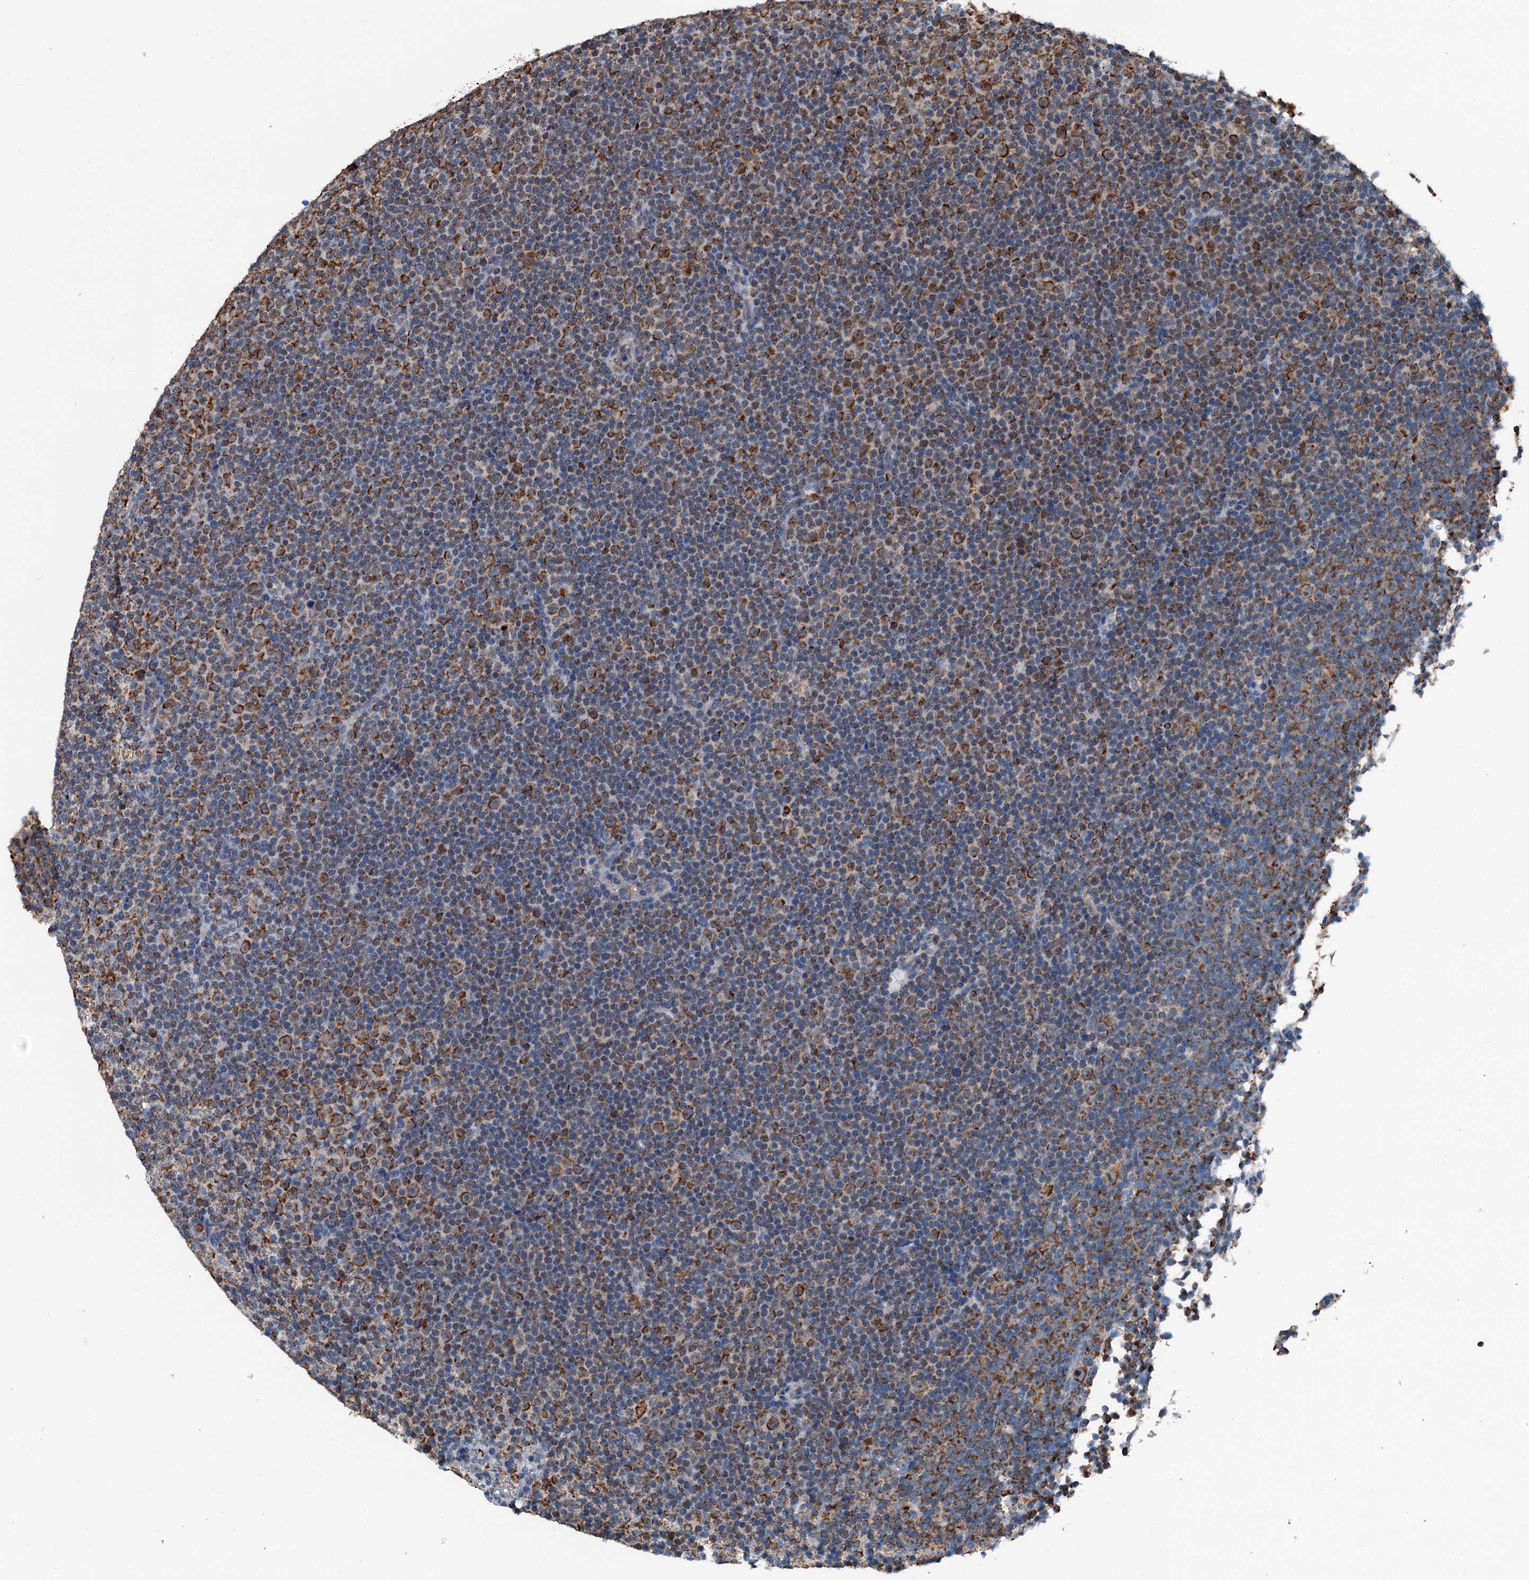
{"staining": {"intensity": "moderate", "quantity": "25%-75%", "location": "cytoplasmic/membranous"}, "tissue": "lymphoma", "cell_type": "Tumor cells", "image_type": "cancer", "snomed": [{"axis": "morphology", "description": "Malignant lymphoma, non-Hodgkin's type, Low grade"}, {"axis": "topography", "description": "Lymph node"}], "caption": "Lymphoma was stained to show a protein in brown. There is medium levels of moderate cytoplasmic/membranous staining in about 25%-75% of tumor cells. The protein of interest is stained brown, and the nuclei are stained in blue (DAB IHC with brightfield microscopy, high magnification).", "gene": "TRPT1", "patient": {"sex": "female", "age": 67}}